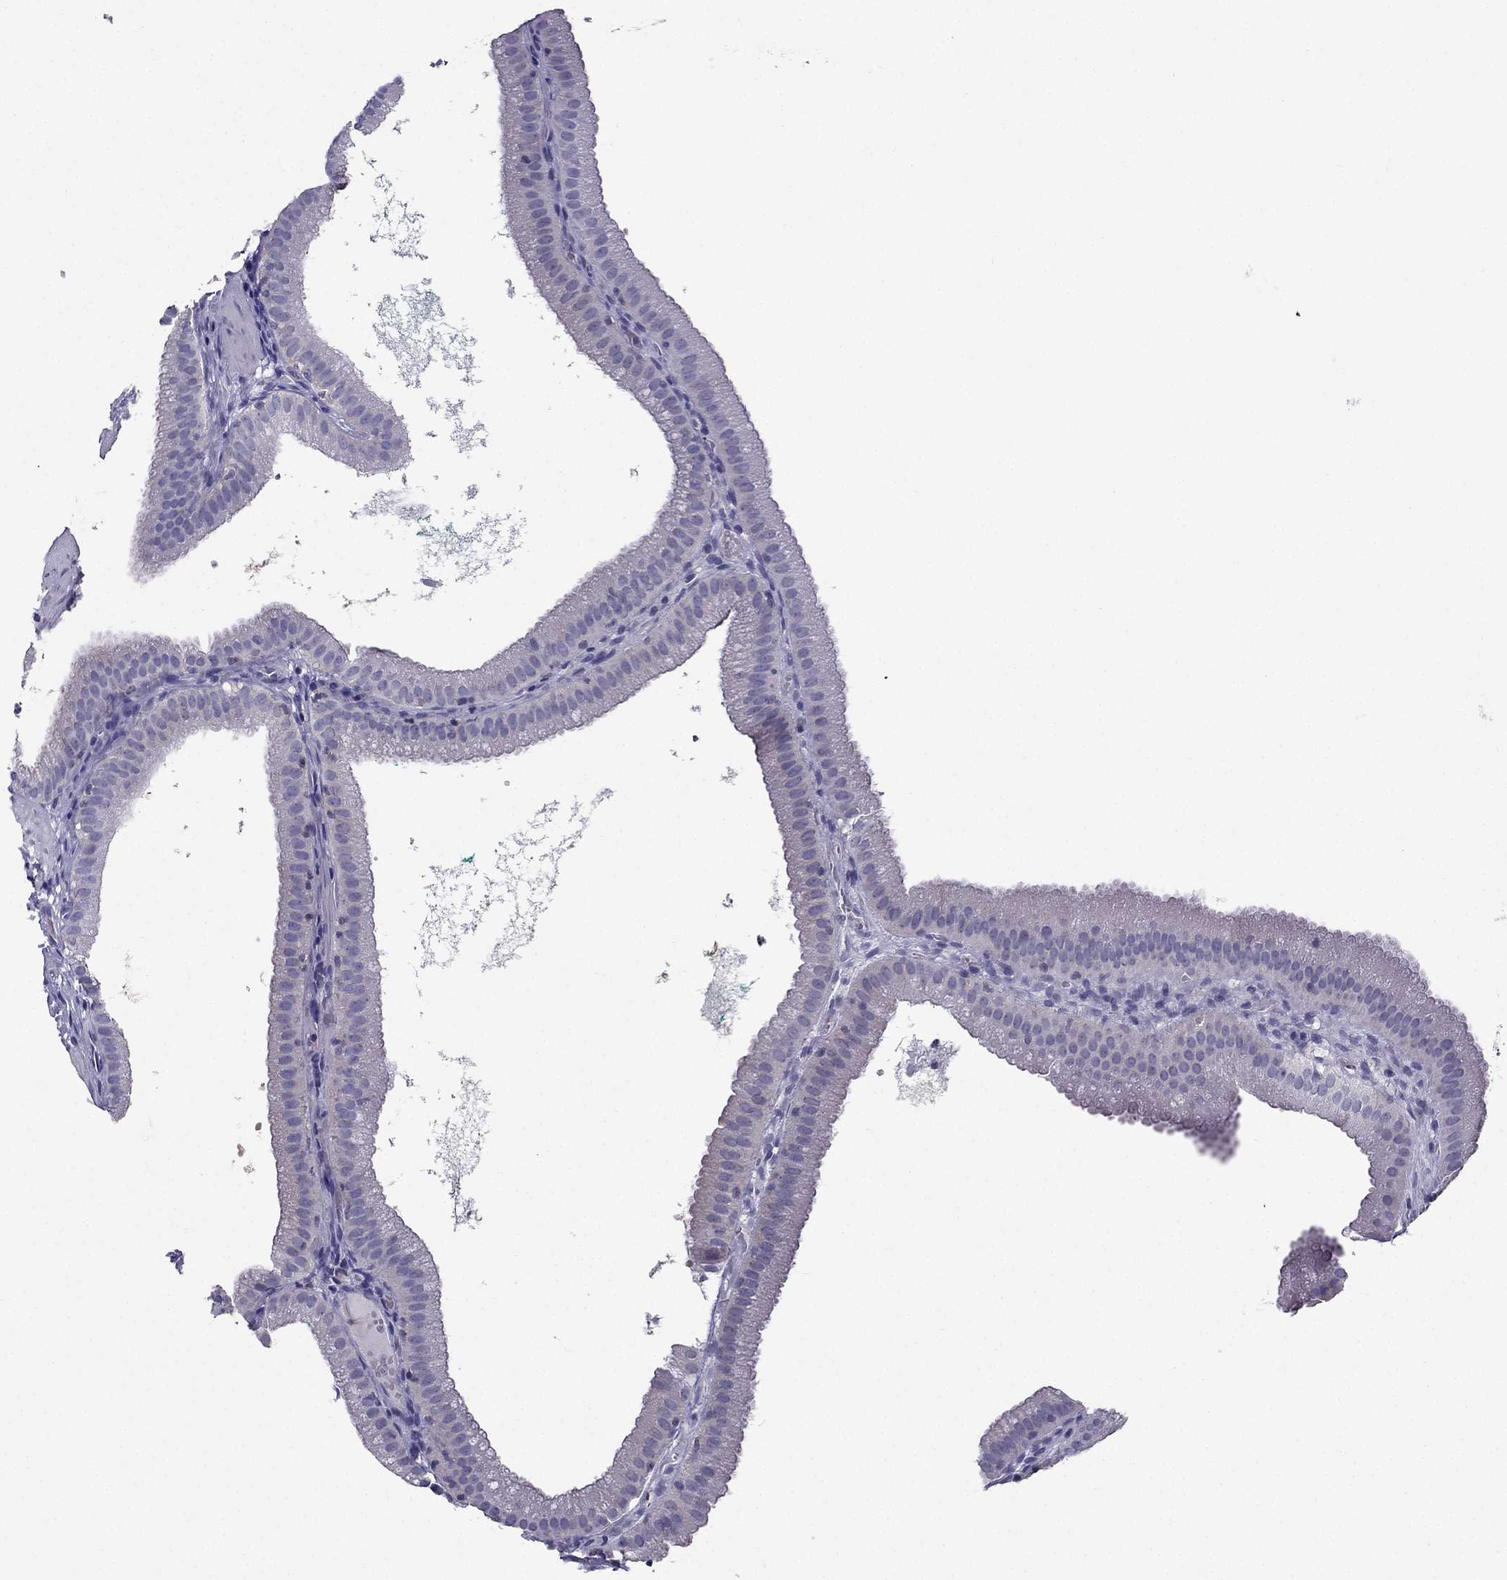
{"staining": {"intensity": "negative", "quantity": "none", "location": "none"}, "tissue": "gallbladder", "cell_type": "Glandular cells", "image_type": "normal", "snomed": [{"axis": "morphology", "description": "Normal tissue, NOS"}, {"axis": "topography", "description": "Gallbladder"}], "caption": "The micrograph exhibits no significant staining in glandular cells of gallbladder.", "gene": "AAK1", "patient": {"sex": "male", "age": 67}}